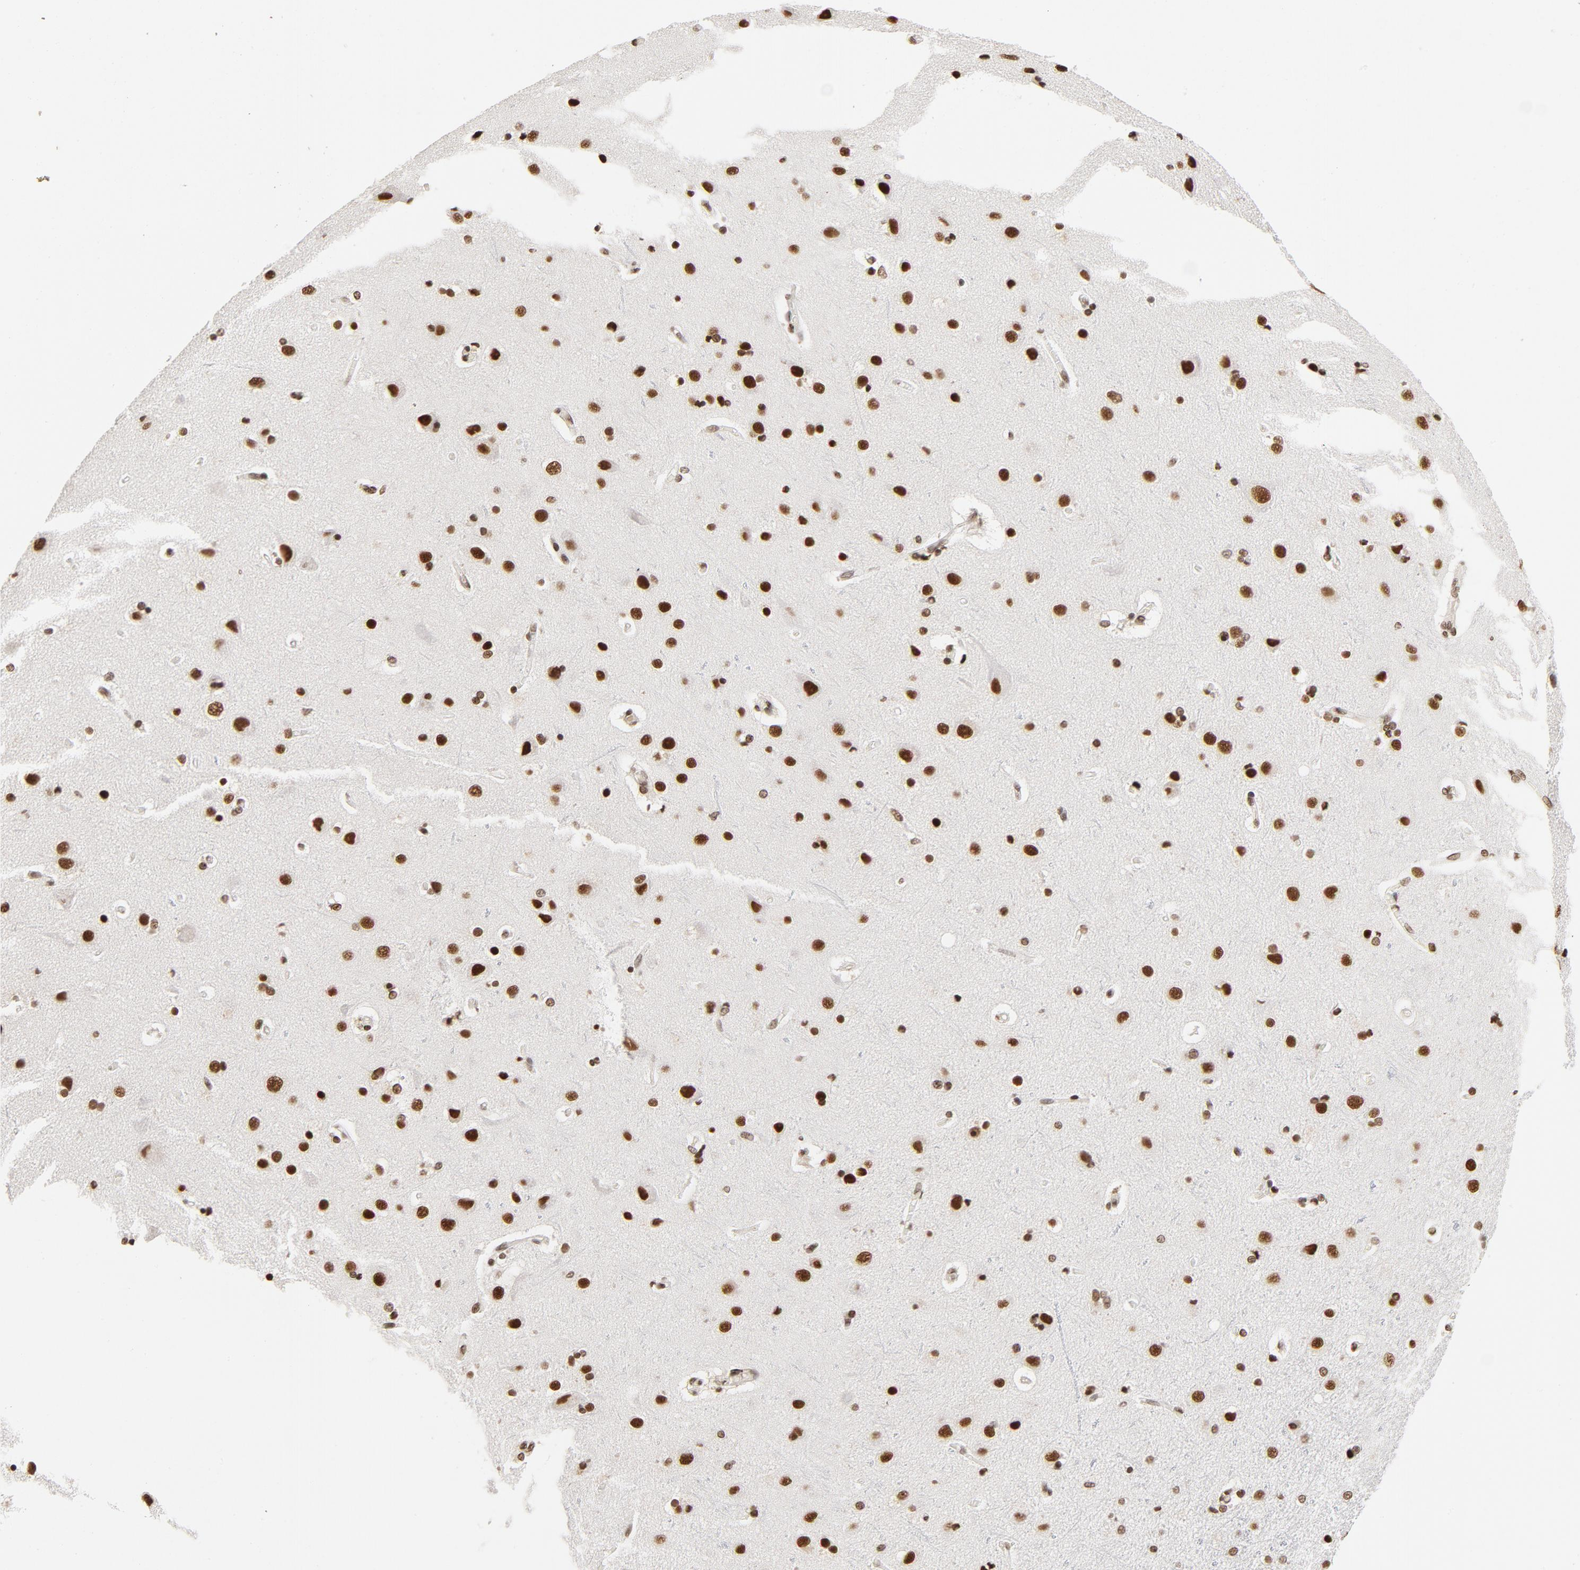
{"staining": {"intensity": "weak", "quantity": ">75%", "location": "nuclear"}, "tissue": "cerebral cortex", "cell_type": "Endothelial cells", "image_type": "normal", "snomed": [{"axis": "morphology", "description": "Normal tissue, NOS"}, {"axis": "topography", "description": "Cerebral cortex"}], "caption": "IHC of benign cerebral cortex displays low levels of weak nuclear staining in about >75% of endothelial cells. The protein of interest is stained brown, and the nuclei are stained in blue (DAB (3,3'-diaminobenzidine) IHC with brightfield microscopy, high magnification).", "gene": "TP53BP1", "patient": {"sex": "male", "age": 62}}